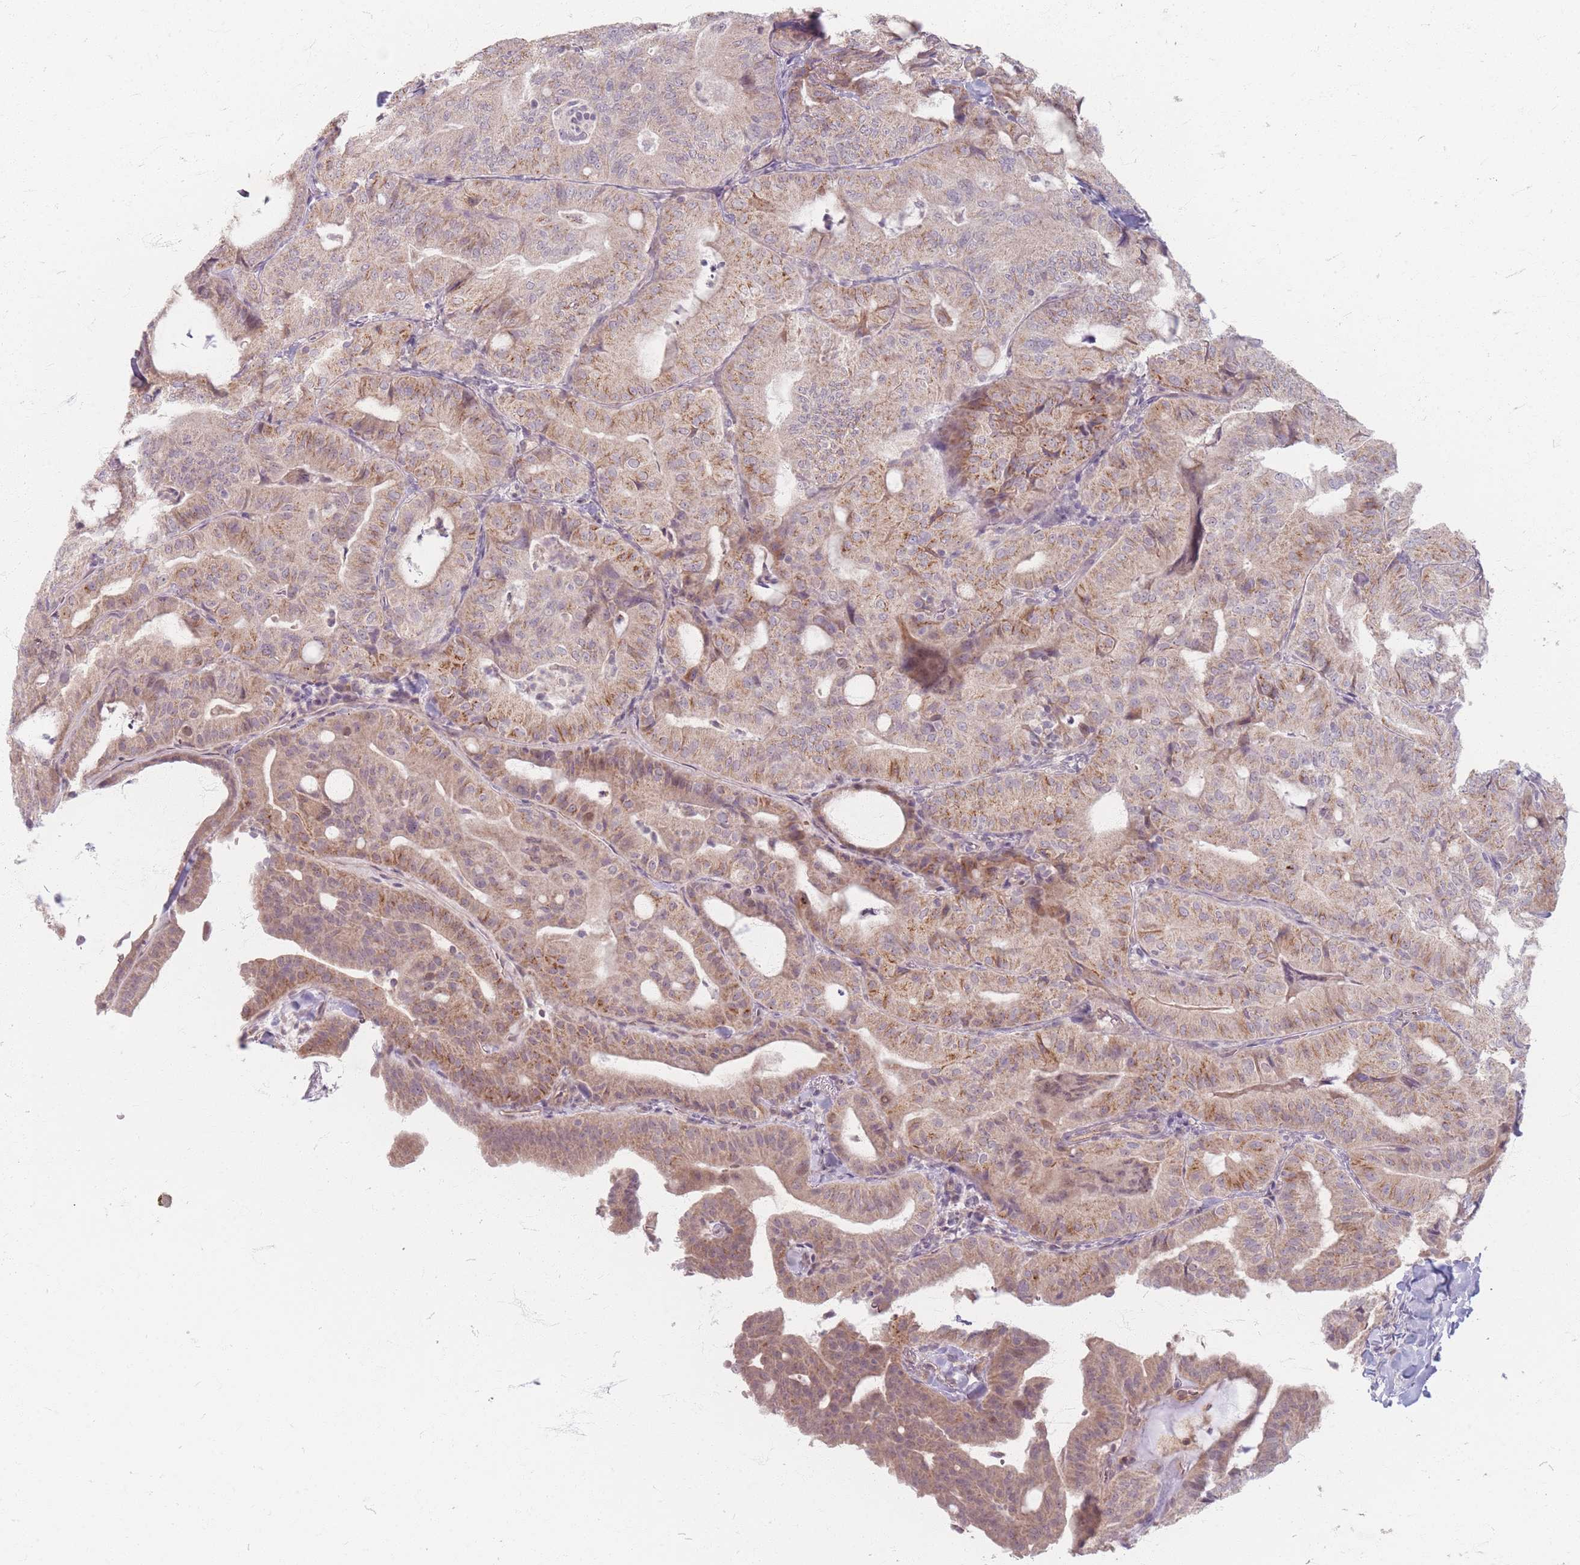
{"staining": {"intensity": "moderate", "quantity": ">75%", "location": "cytoplasmic/membranous"}, "tissue": "thyroid cancer", "cell_type": "Tumor cells", "image_type": "cancer", "snomed": [{"axis": "morphology", "description": "Papillary adenocarcinoma, NOS"}, {"axis": "topography", "description": "Thyroid gland"}], "caption": "A high-resolution image shows IHC staining of thyroid papillary adenocarcinoma, which displays moderate cytoplasmic/membranous positivity in approximately >75% of tumor cells. Nuclei are stained in blue.", "gene": "GABRA6", "patient": {"sex": "female", "age": 68}}